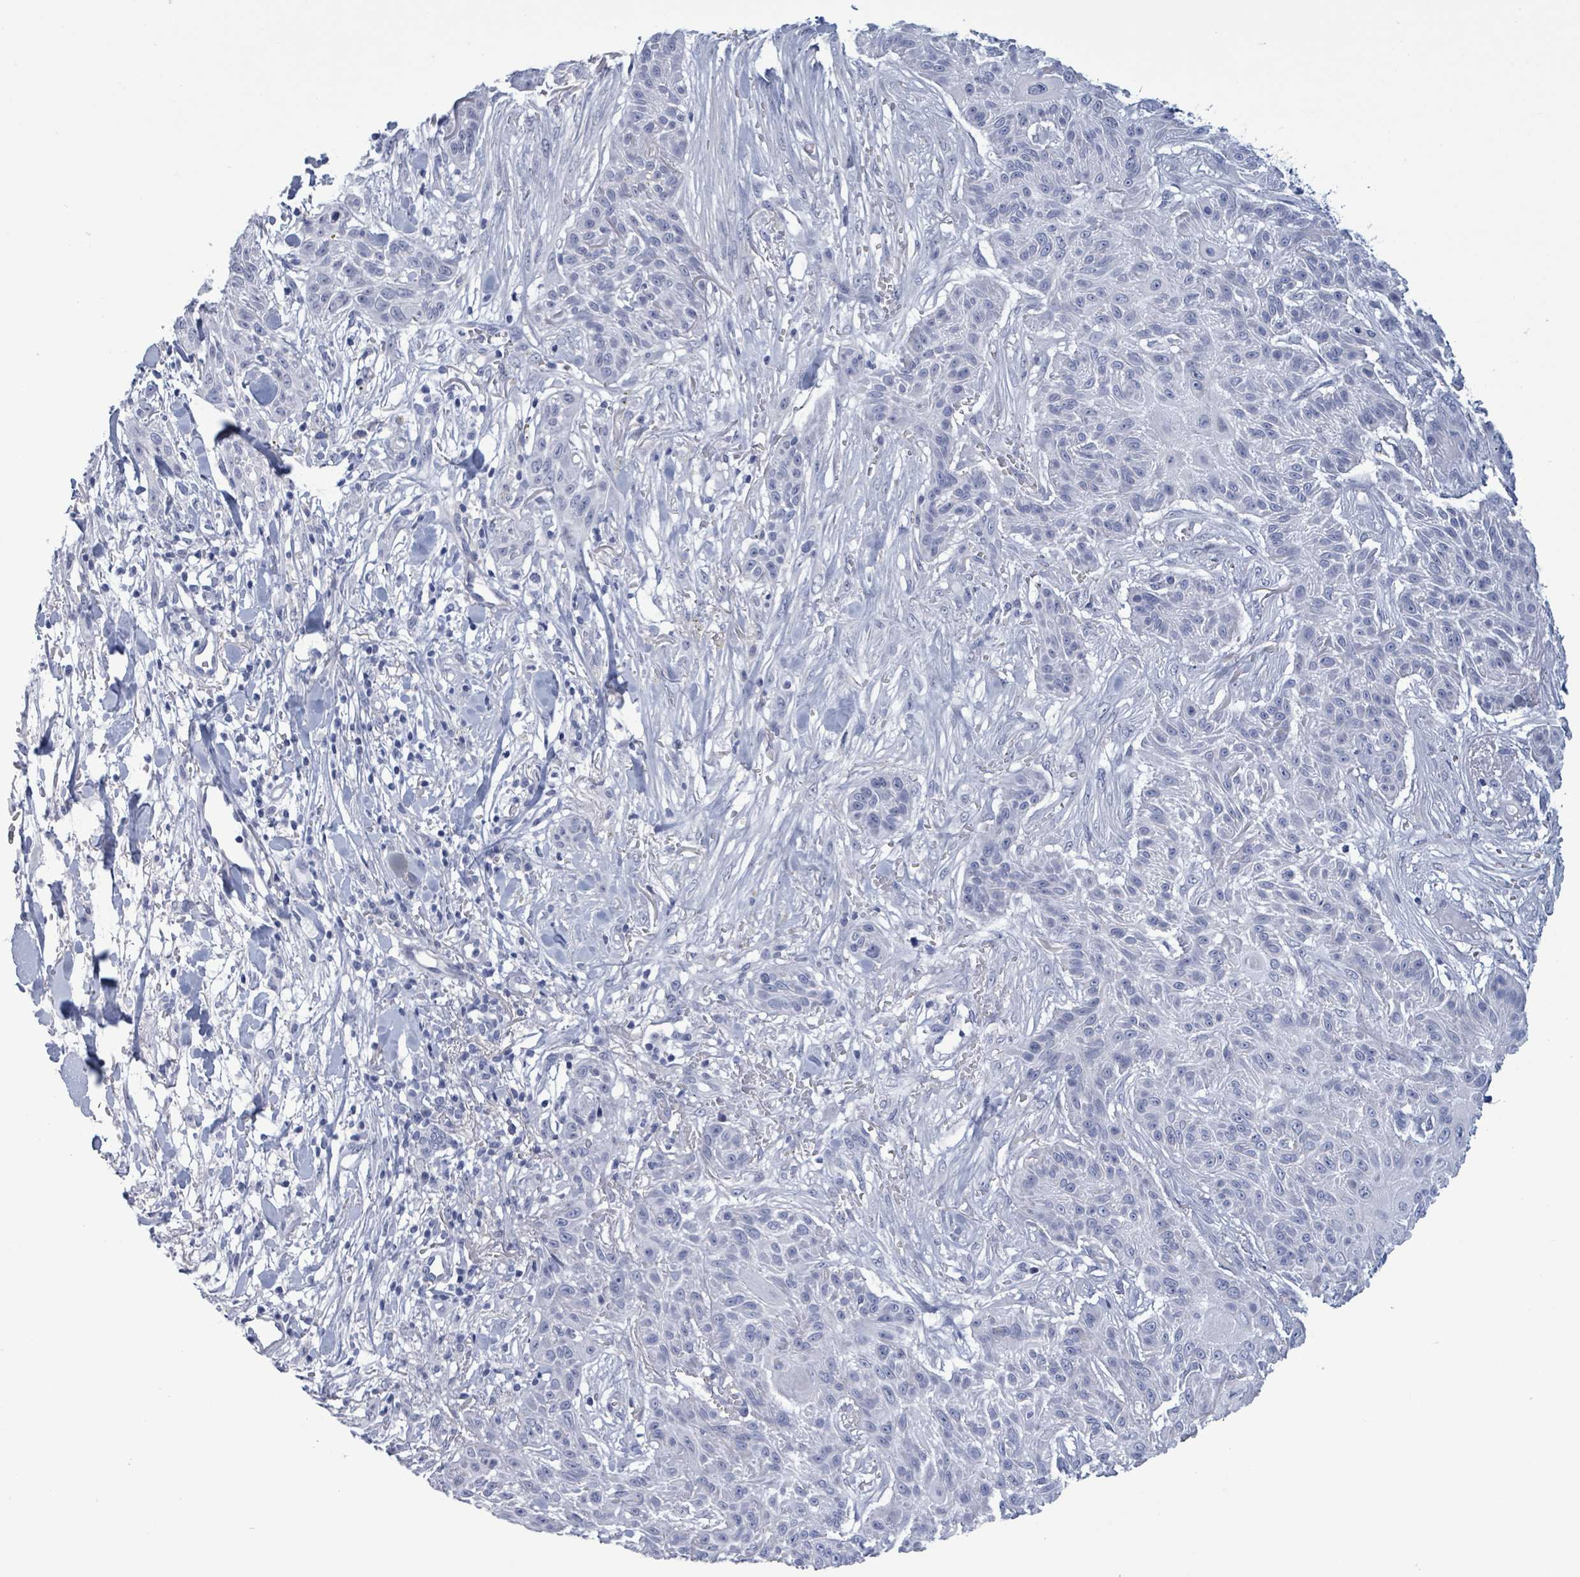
{"staining": {"intensity": "negative", "quantity": "none", "location": "none"}, "tissue": "skin cancer", "cell_type": "Tumor cells", "image_type": "cancer", "snomed": [{"axis": "morphology", "description": "Squamous cell carcinoma, NOS"}, {"axis": "topography", "description": "Skin"}], "caption": "A micrograph of human skin cancer is negative for staining in tumor cells. Brightfield microscopy of immunohistochemistry (IHC) stained with DAB (brown) and hematoxylin (blue), captured at high magnification.", "gene": "ZNF771", "patient": {"sex": "male", "age": 86}}